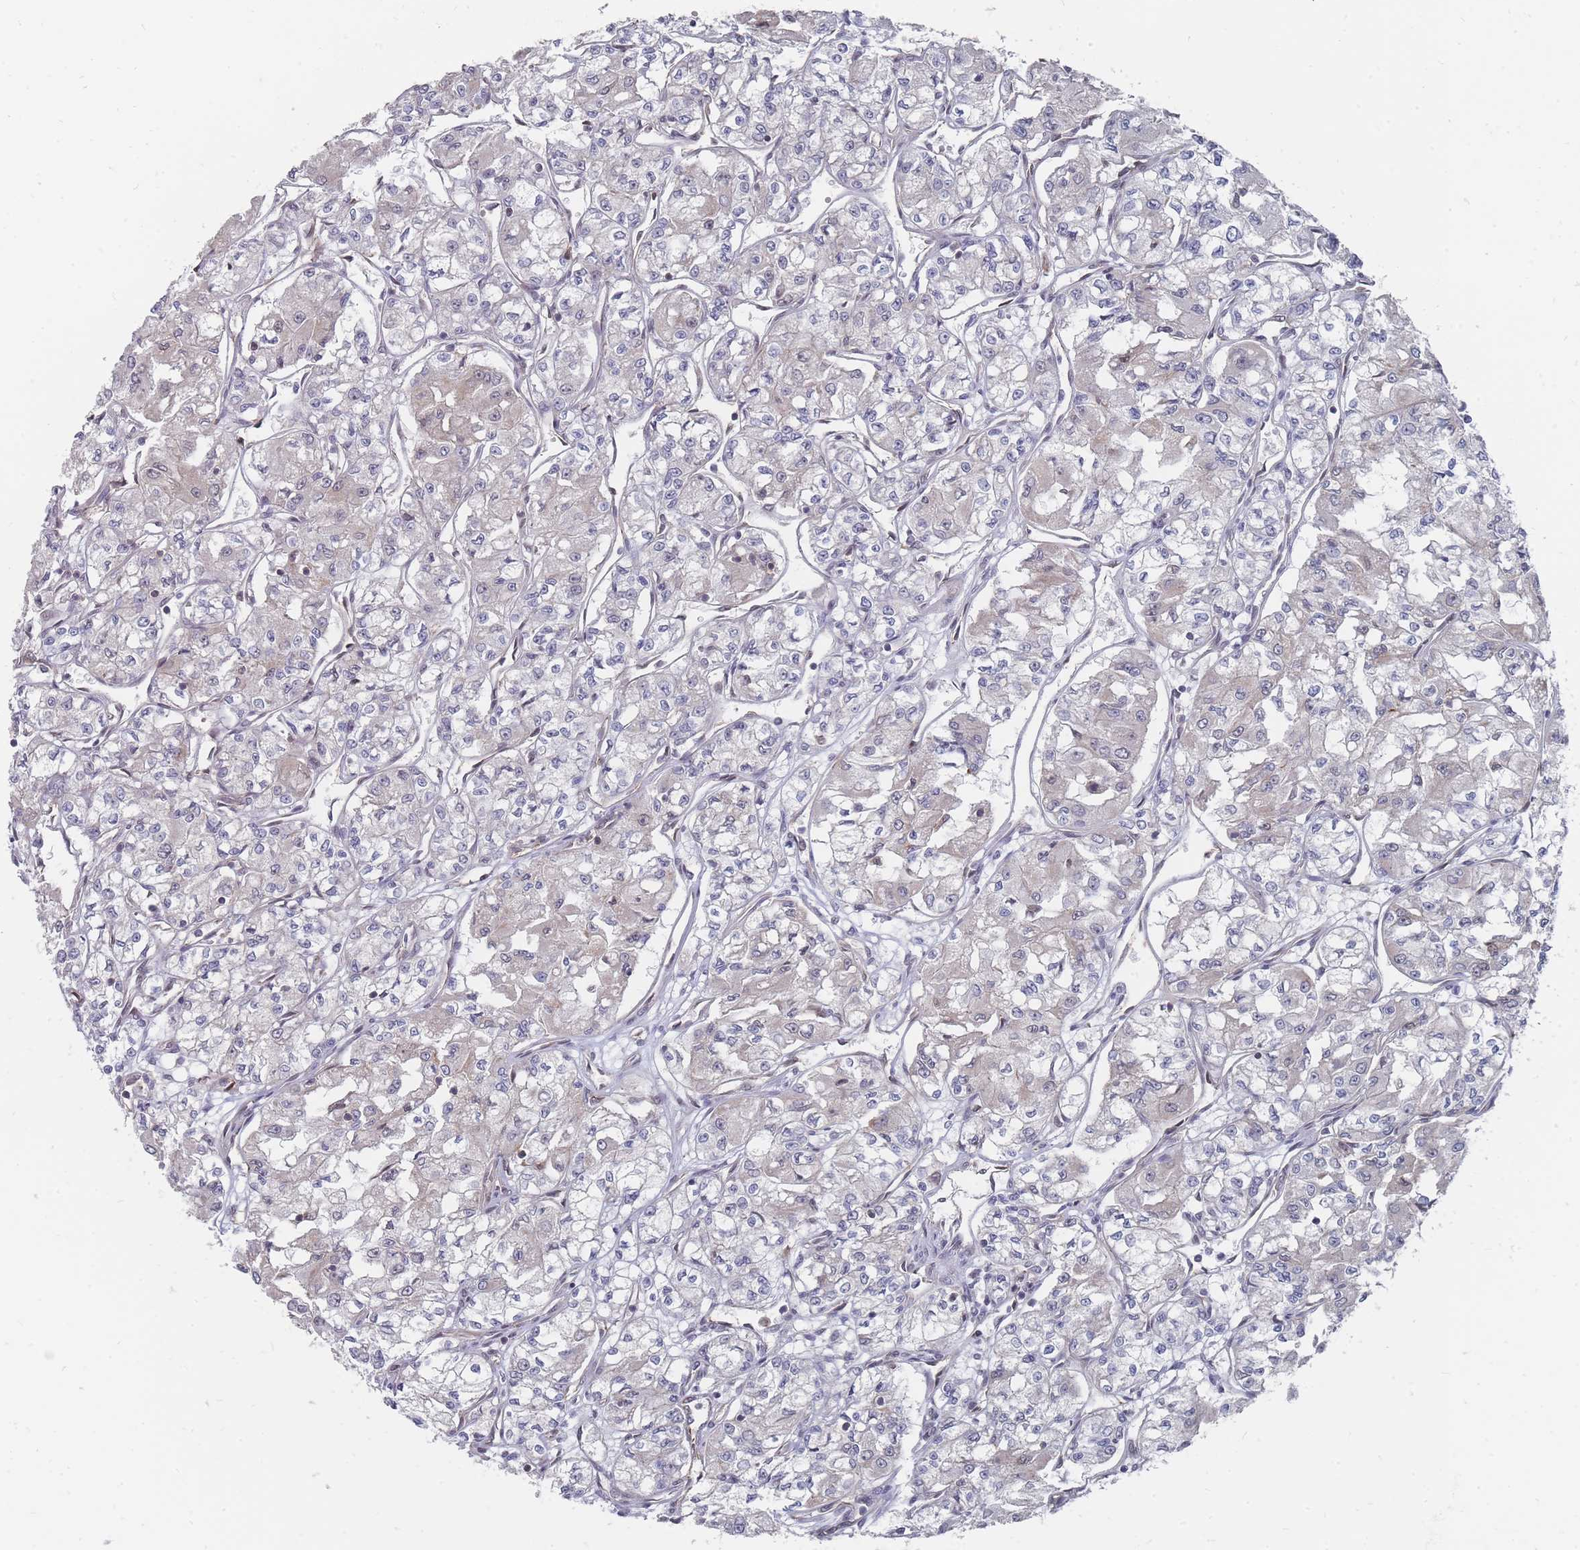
{"staining": {"intensity": "negative", "quantity": "none", "location": "none"}, "tissue": "renal cancer", "cell_type": "Tumor cells", "image_type": "cancer", "snomed": [{"axis": "morphology", "description": "Adenocarcinoma, NOS"}, {"axis": "topography", "description": "Kidney"}], "caption": "High power microscopy photomicrograph of an immunohistochemistry (IHC) micrograph of renal cancer (adenocarcinoma), revealing no significant positivity in tumor cells.", "gene": "NKD1", "patient": {"sex": "male", "age": 59}}